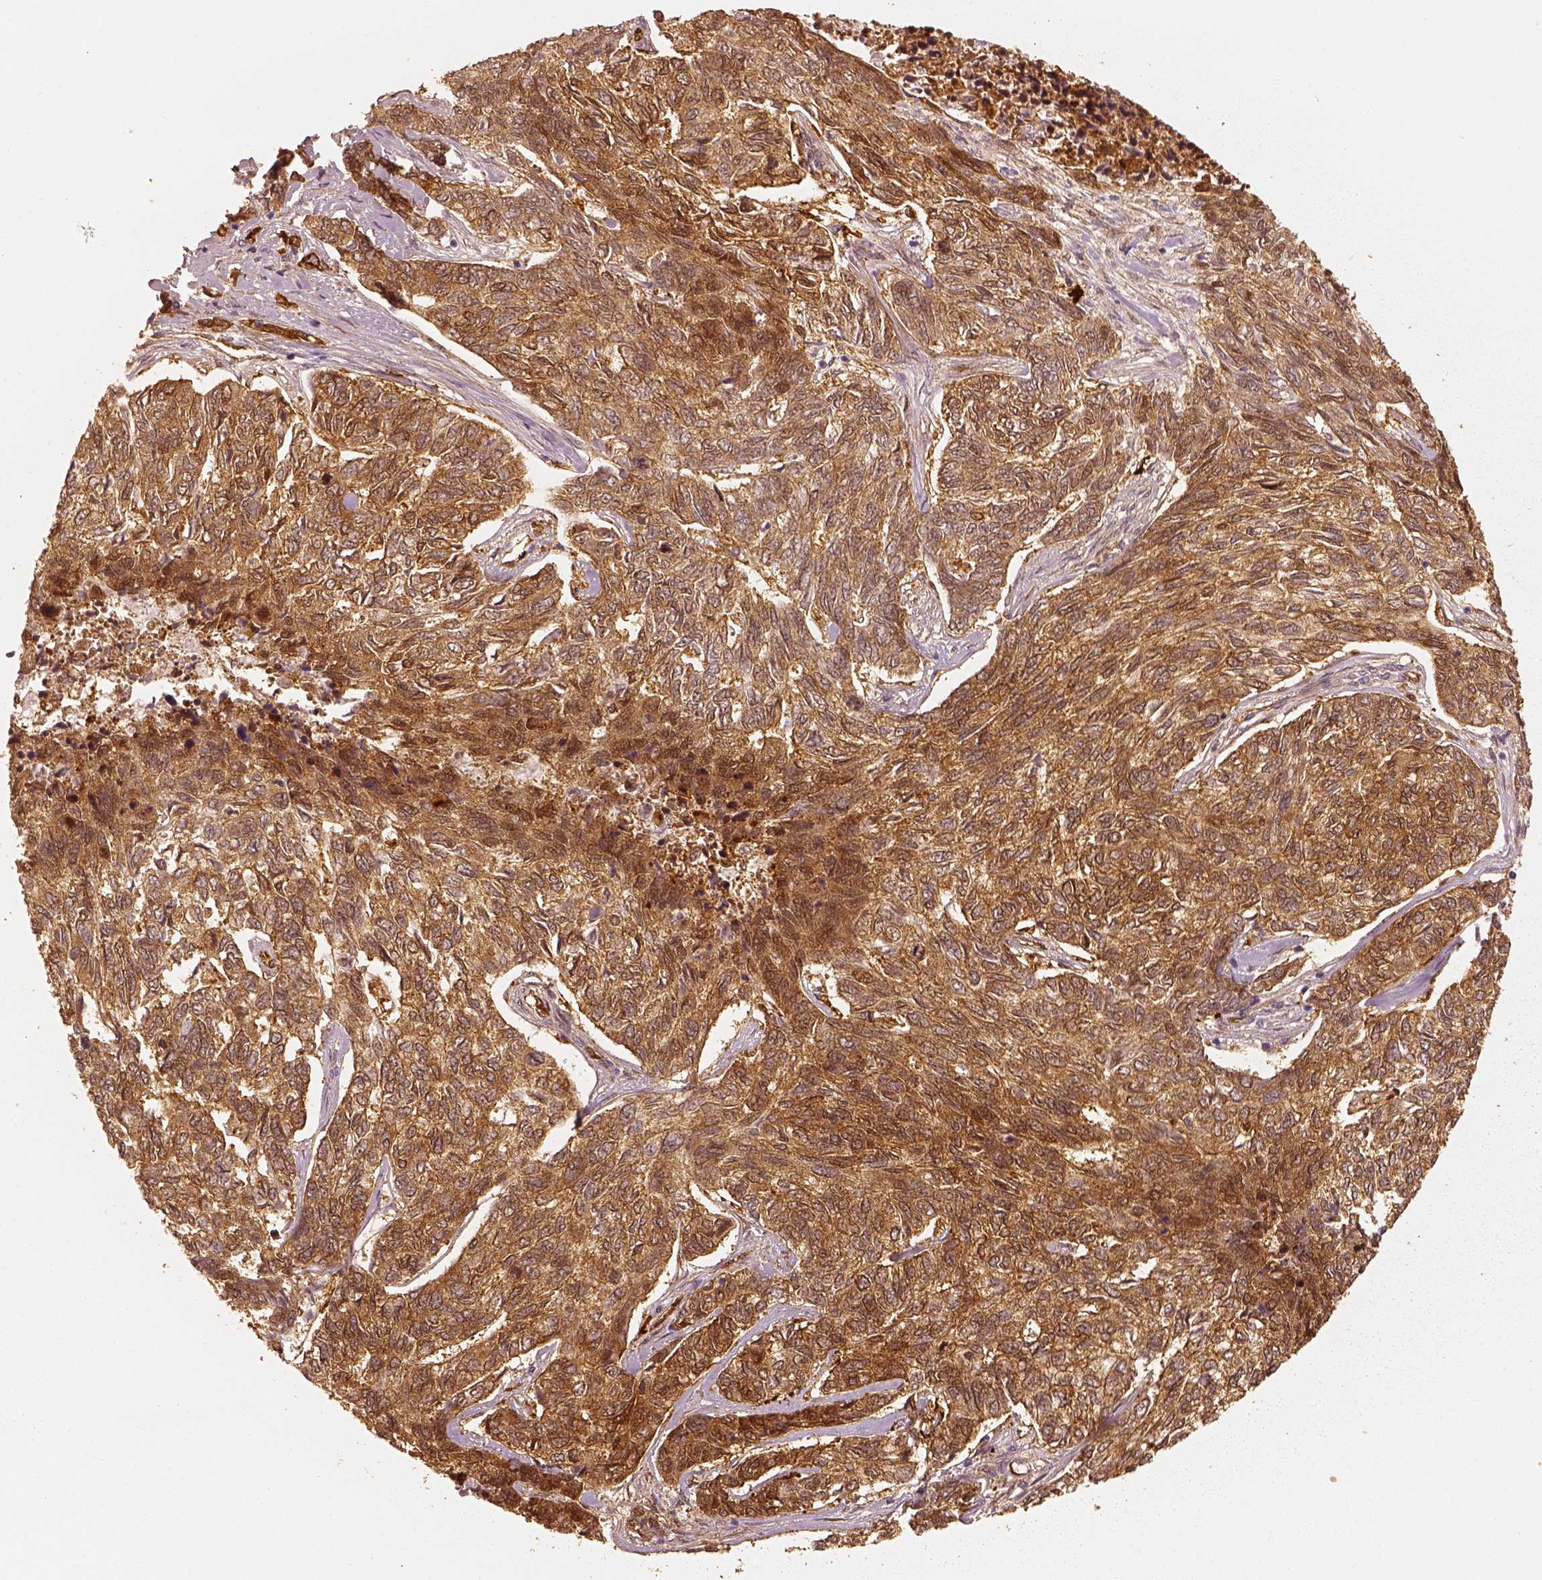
{"staining": {"intensity": "moderate", "quantity": ">75%", "location": "cytoplasmic/membranous"}, "tissue": "skin cancer", "cell_type": "Tumor cells", "image_type": "cancer", "snomed": [{"axis": "morphology", "description": "Basal cell carcinoma"}, {"axis": "topography", "description": "Skin"}], "caption": "Immunohistochemistry (IHC) of human skin basal cell carcinoma shows medium levels of moderate cytoplasmic/membranous staining in about >75% of tumor cells.", "gene": "FSCN1", "patient": {"sex": "female", "age": 65}}